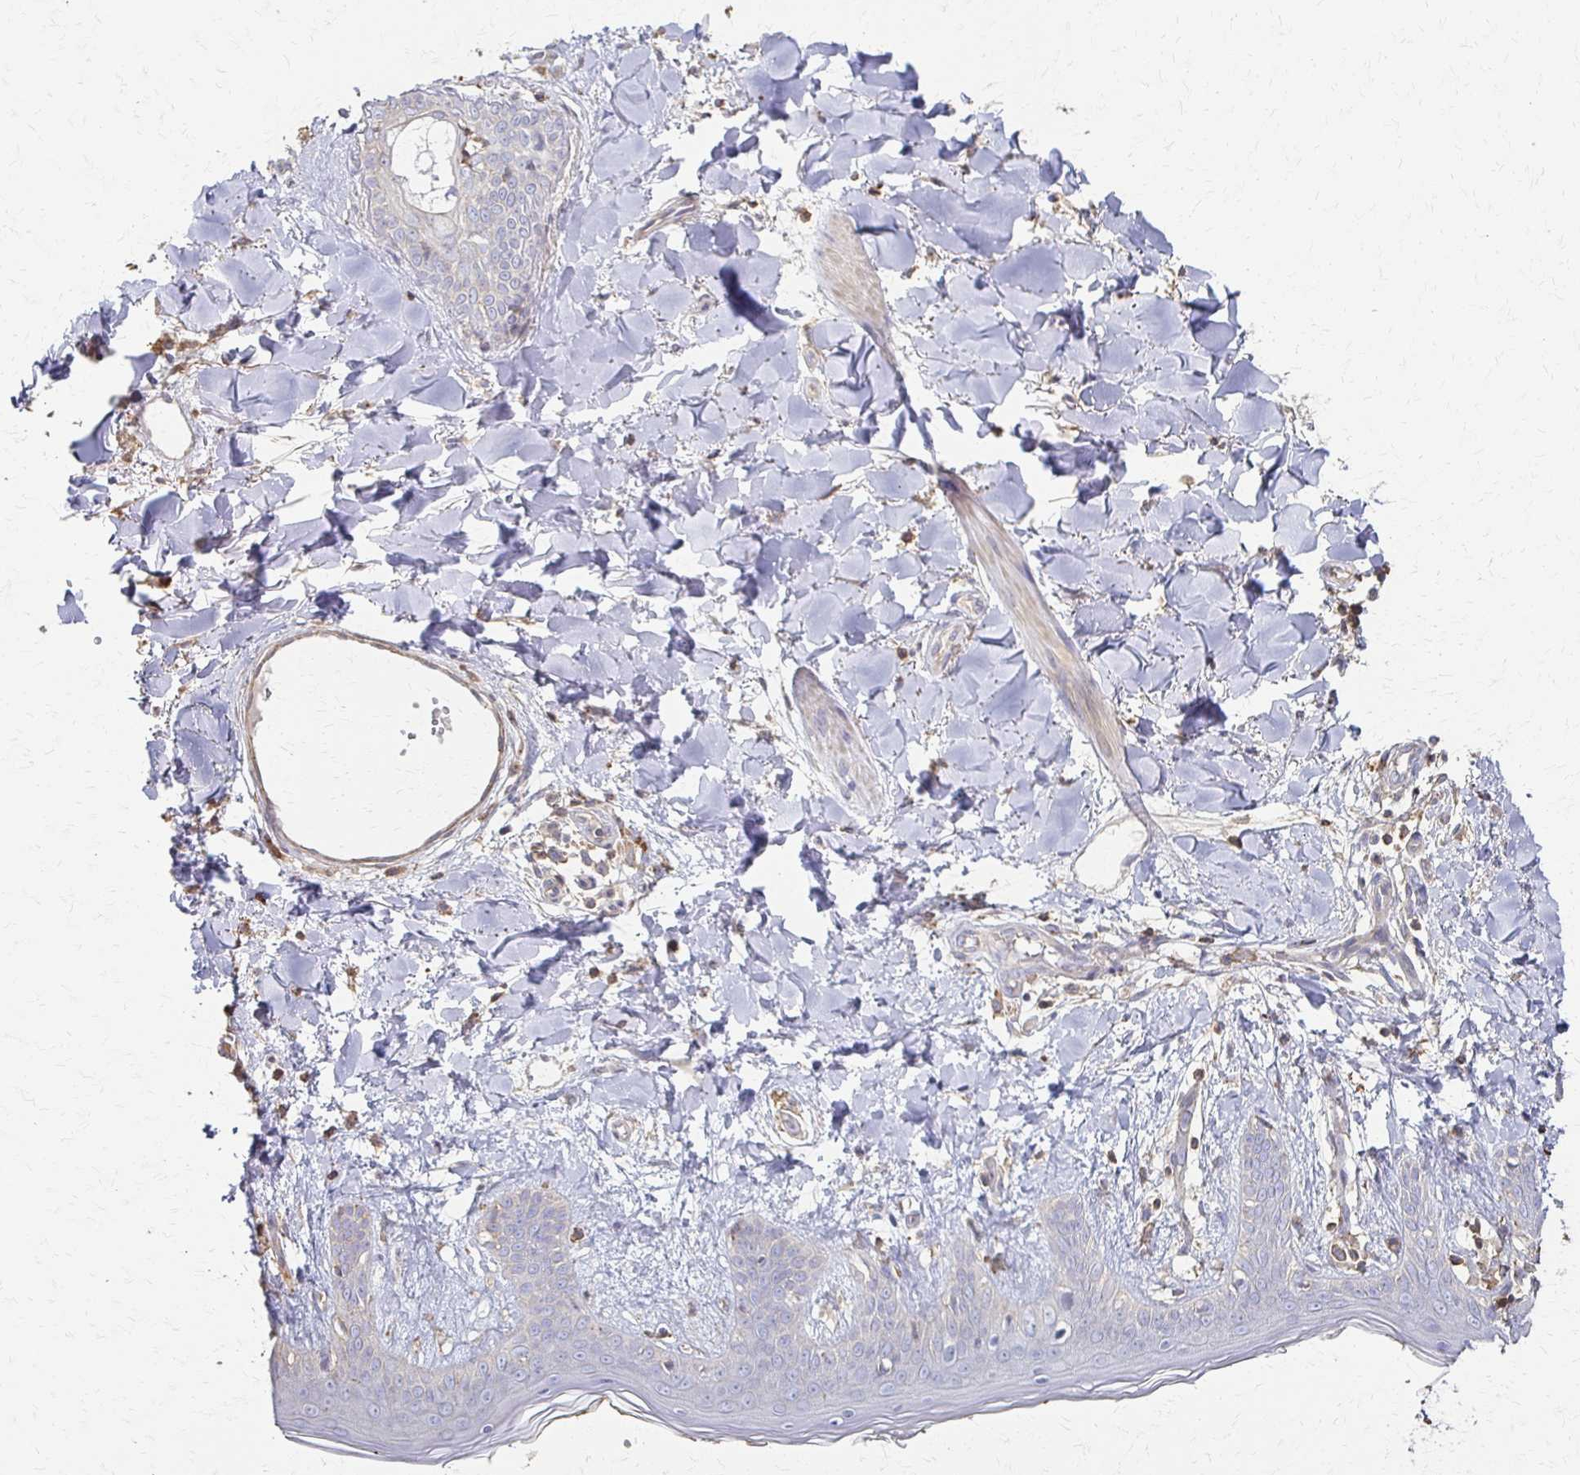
{"staining": {"intensity": "weak", "quantity": "<25%", "location": "cytoplasmic/membranous"}, "tissue": "skin", "cell_type": "Fibroblasts", "image_type": "normal", "snomed": [{"axis": "morphology", "description": "Normal tissue, NOS"}, {"axis": "topography", "description": "Skin"}], "caption": "Normal skin was stained to show a protein in brown. There is no significant positivity in fibroblasts.", "gene": "C1QTNF7", "patient": {"sex": "female", "age": 34}}